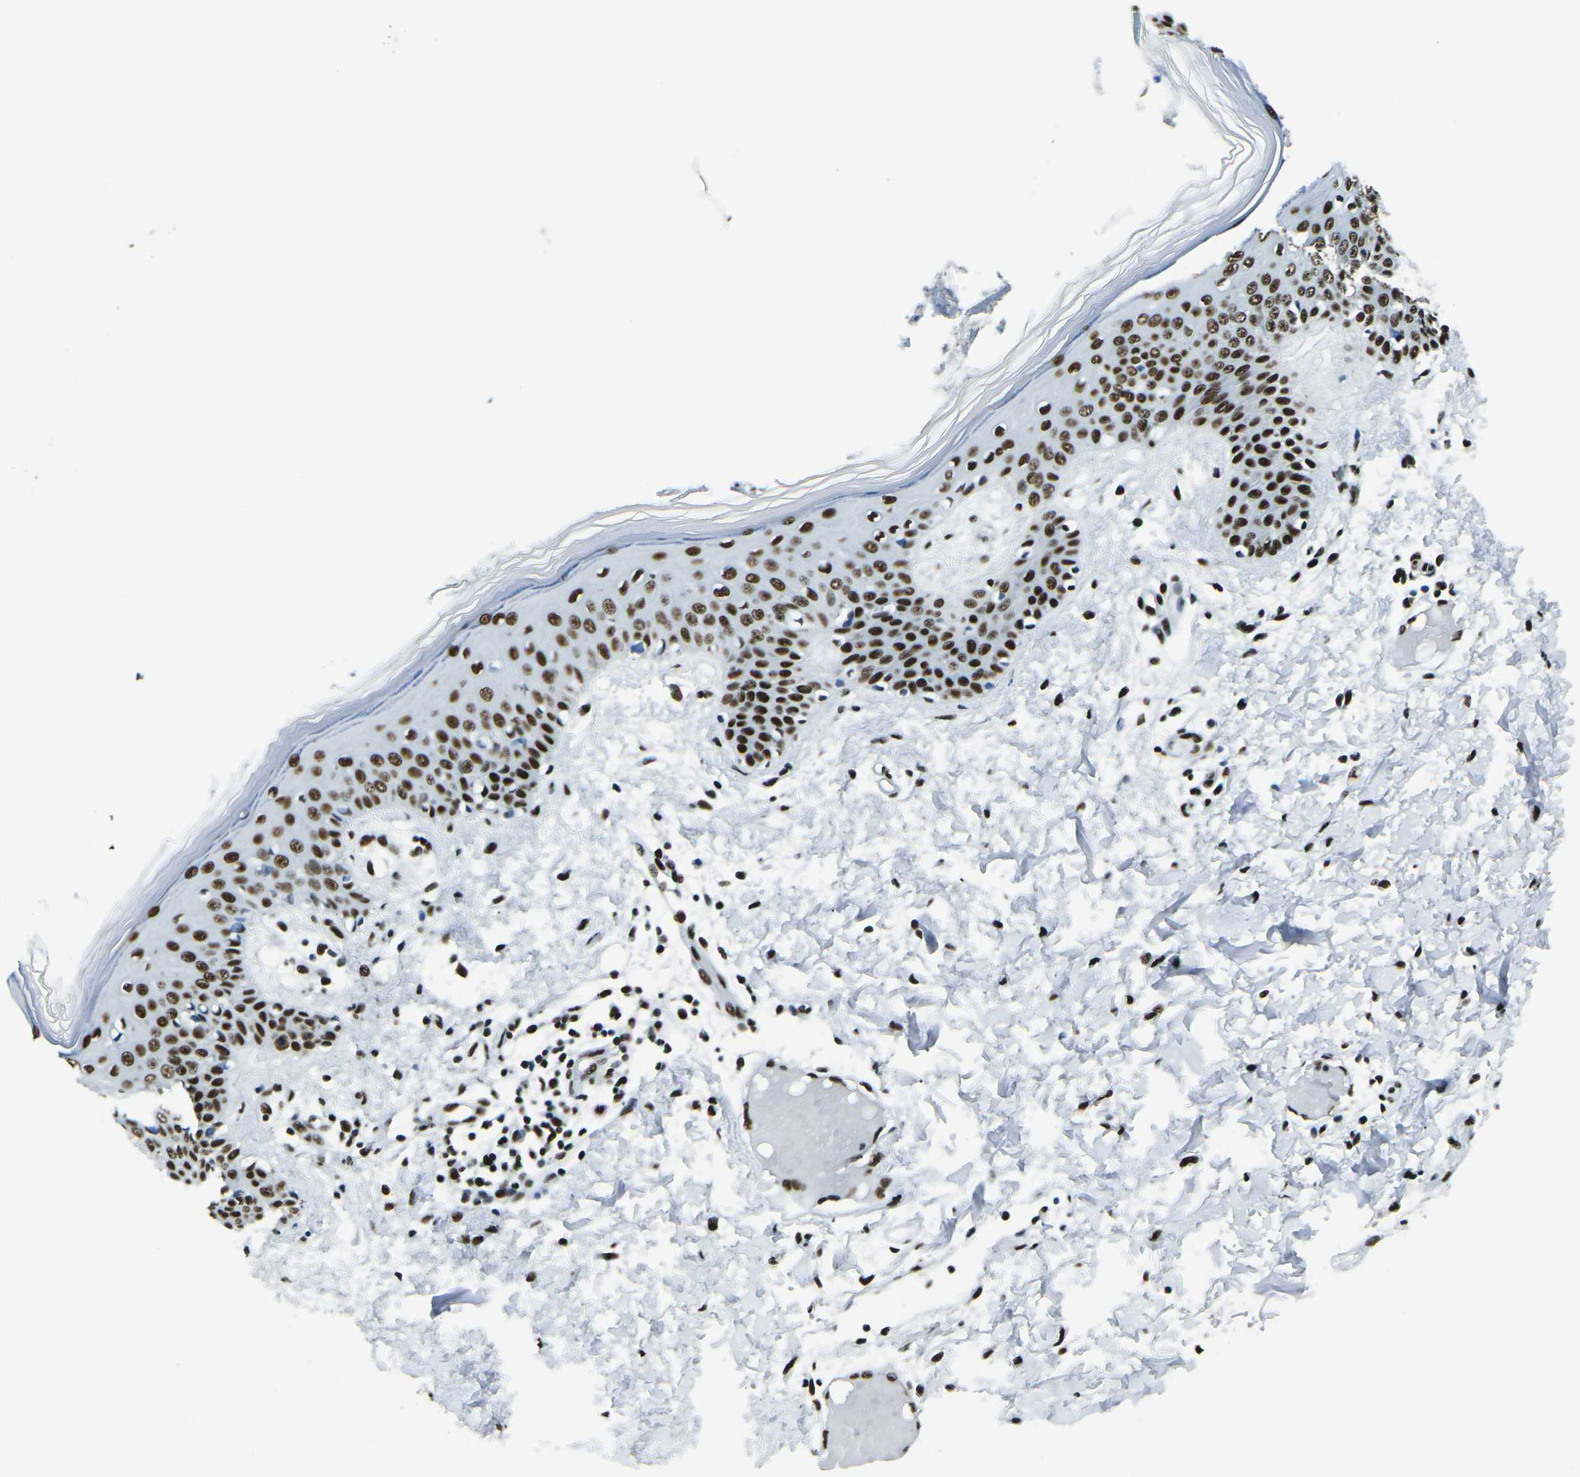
{"staining": {"intensity": "moderate", "quantity": ">75%", "location": "nuclear"}, "tissue": "skin", "cell_type": "Fibroblasts", "image_type": "normal", "snomed": [{"axis": "morphology", "description": "Normal tissue, NOS"}, {"axis": "topography", "description": "Skin"}], "caption": "The photomicrograph reveals immunohistochemical staining of unremarkable skin. There is moderate nuclear positivity is identified in about >75% of fibroblasts. (brown staining indicates protein expression, while blue staining denotes nuclei).", "gene": "HNRNPL", "patient": {"sex": "male", "age": 53}}